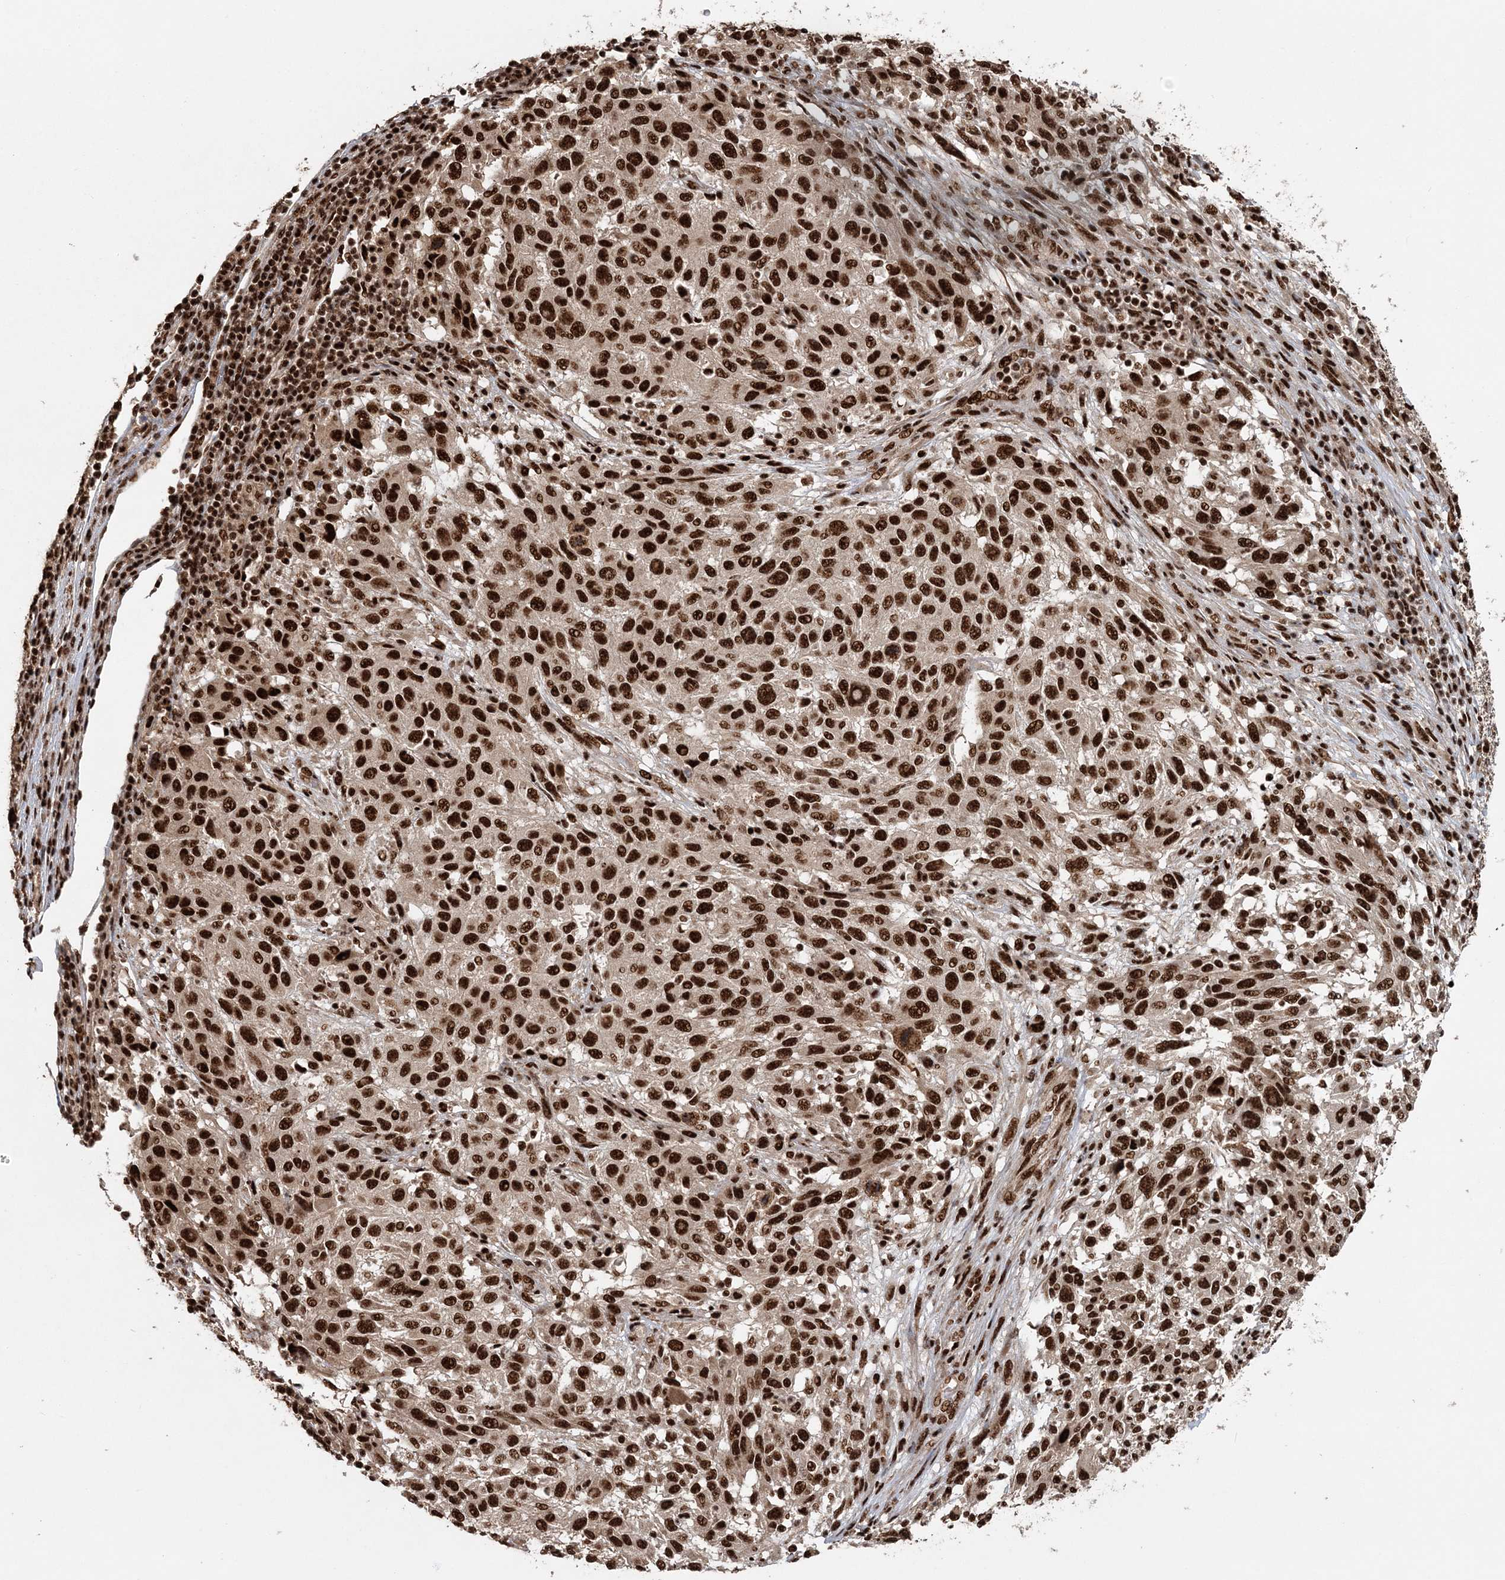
{"staining": {"intensity": "strong", "quantity": ">75%", "location": "nuclear"}, "tissue": "melanoma", "cell_type": "Tumor cells", "image_type": "cancer", "snomed": [{"axis": "morphology", "description": "Malignant melanoma, Metastatic site"}, {"axis": "topography", "description": "Lymph node"}], "caption": "Strong nuclear positivity for a protein is present in approximately >75% of tumor cells of malignant melanoma (metastatic site) using immunohistochemistry.", "gene": "EXOSC8", "patient": {"sex": "male", "age": 61}}